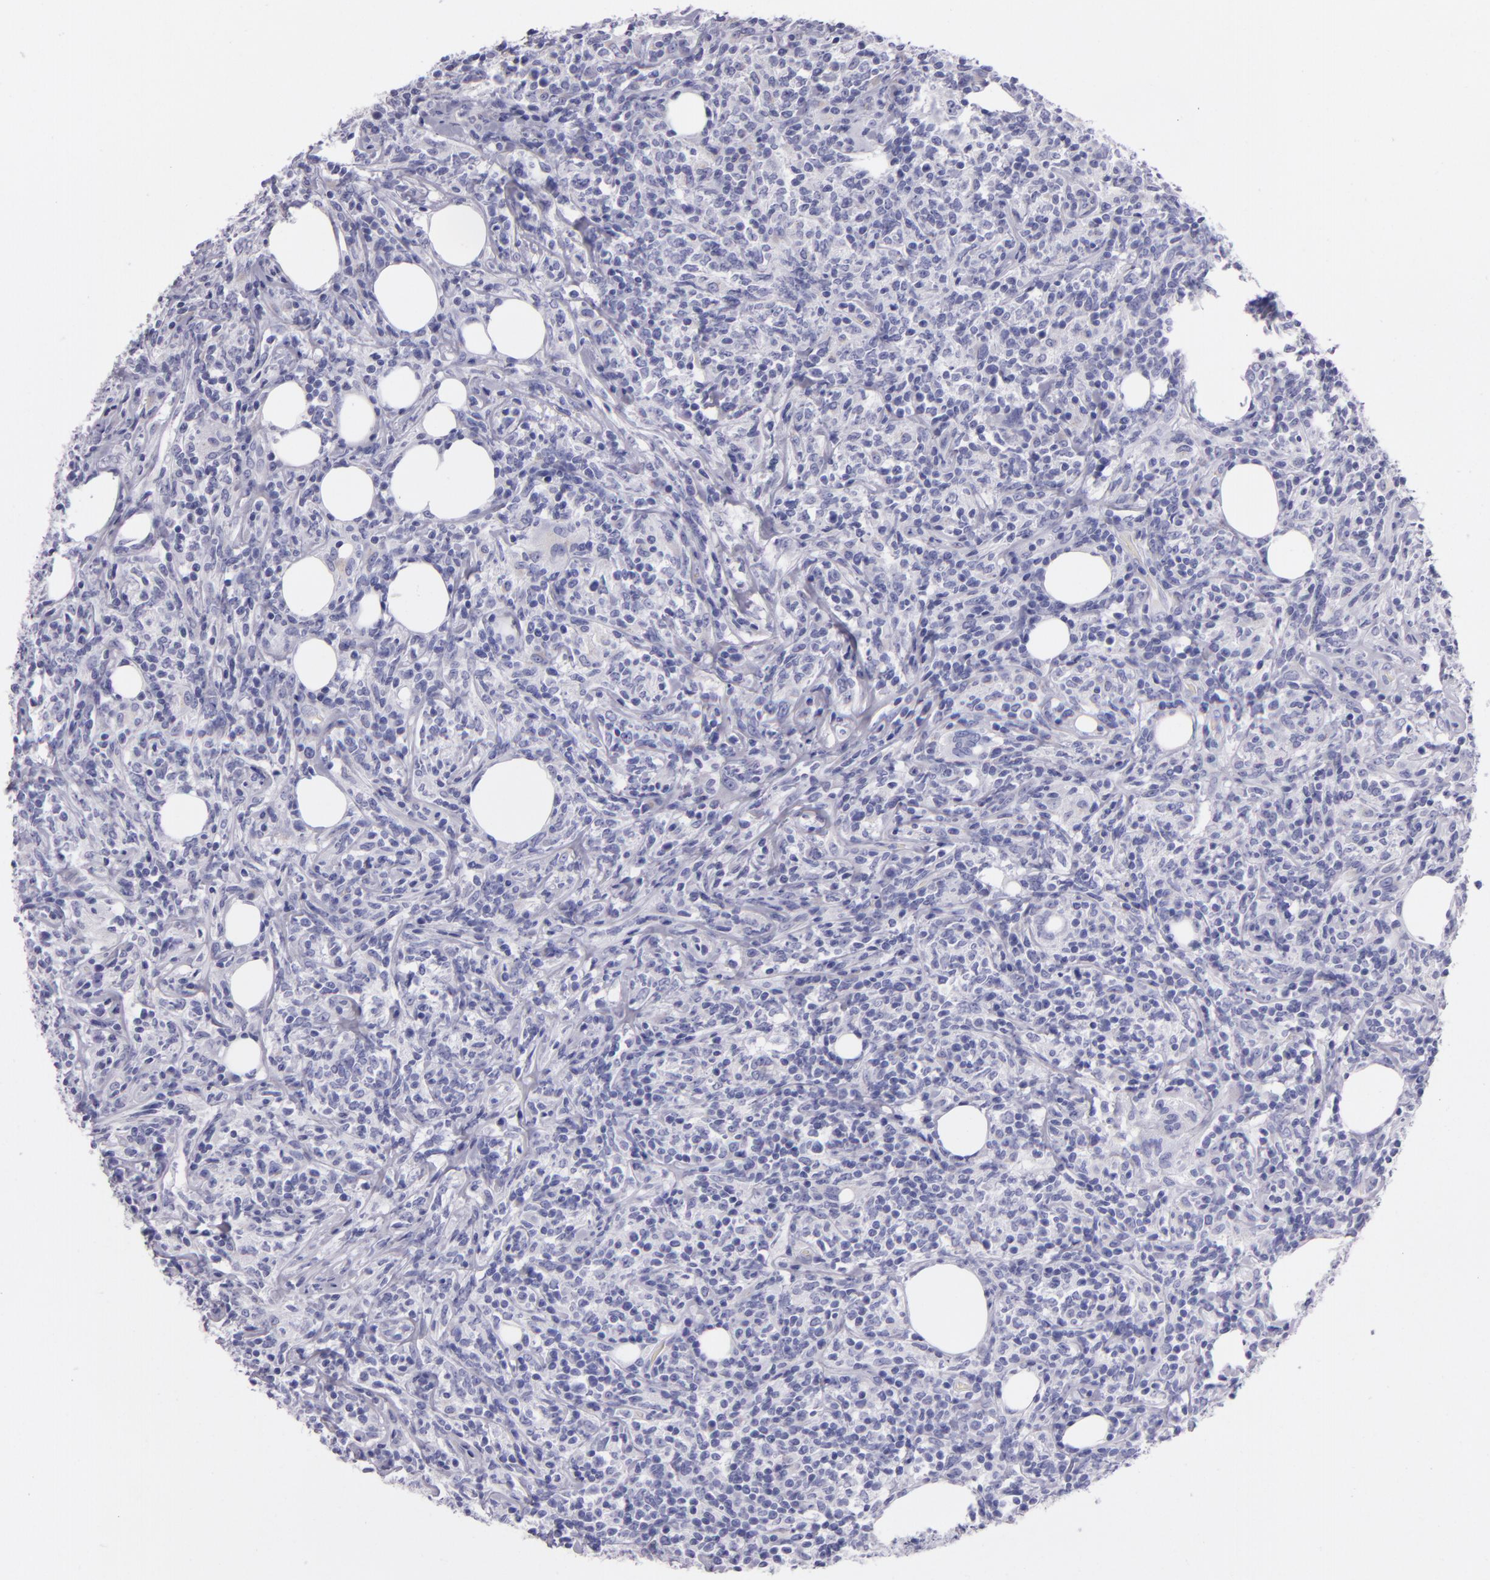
{"staining": {"intensity": "negative", "quantity": "none", "location": "none"}, "tissue": "lymphoma", "cell_type": "Tumor cells", "image_type": "cancer", "snomed": [{"axis": "morphology", "description": "Malignant lymphoma, non-Hodgkin's type, High grade"}, {"axis": "topography", "description": "Lymph node"}], "caption": "Immunohistochemistry photomicrograph of human malignant lymphoma, non-Hodgkin's type (high-grade) stained for a protein (brown), which reveals no positivity in tumor cells.", "gene": "MUC5AC", "patient": {"sex": "female", "age": 84}}